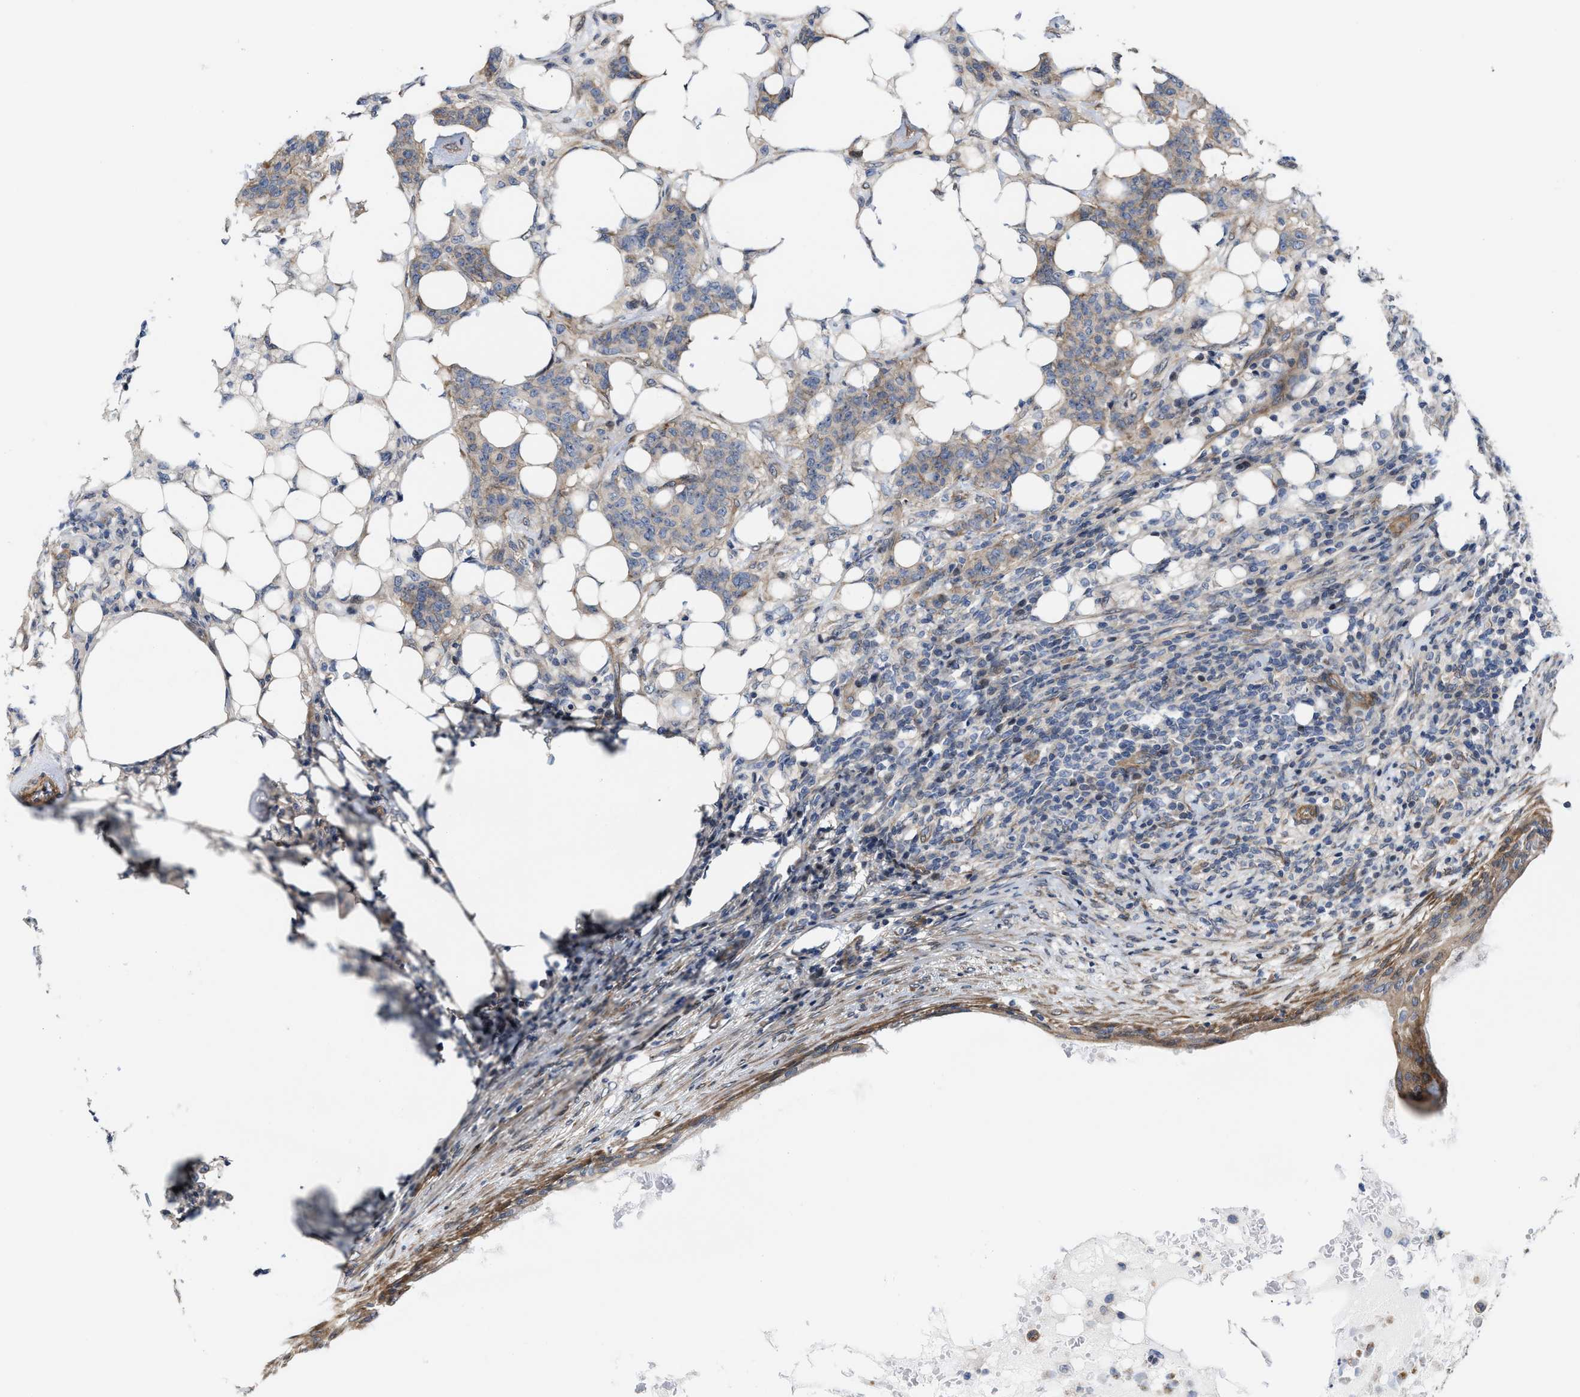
{"staining": {"intensity": "weak", "quantity": "<25%", "location": "cytoplasmic/membranous"}, "tissue": "breast cancer", "cell_type": "Tumor cells", "image_type": "cancer", "snomed": [{"axis": "morphology", "description": "Duct carcinoma"}, {"axis": "topography", "description": "Breast"}], "caption": "DAB immunohistochemical staining of human invasive ductal carcinoma (breast) demonstrates no significant positivity in tumor cells.", "gene": "TGFB1I1", "patient": {"sex": "female", "age": 40}}